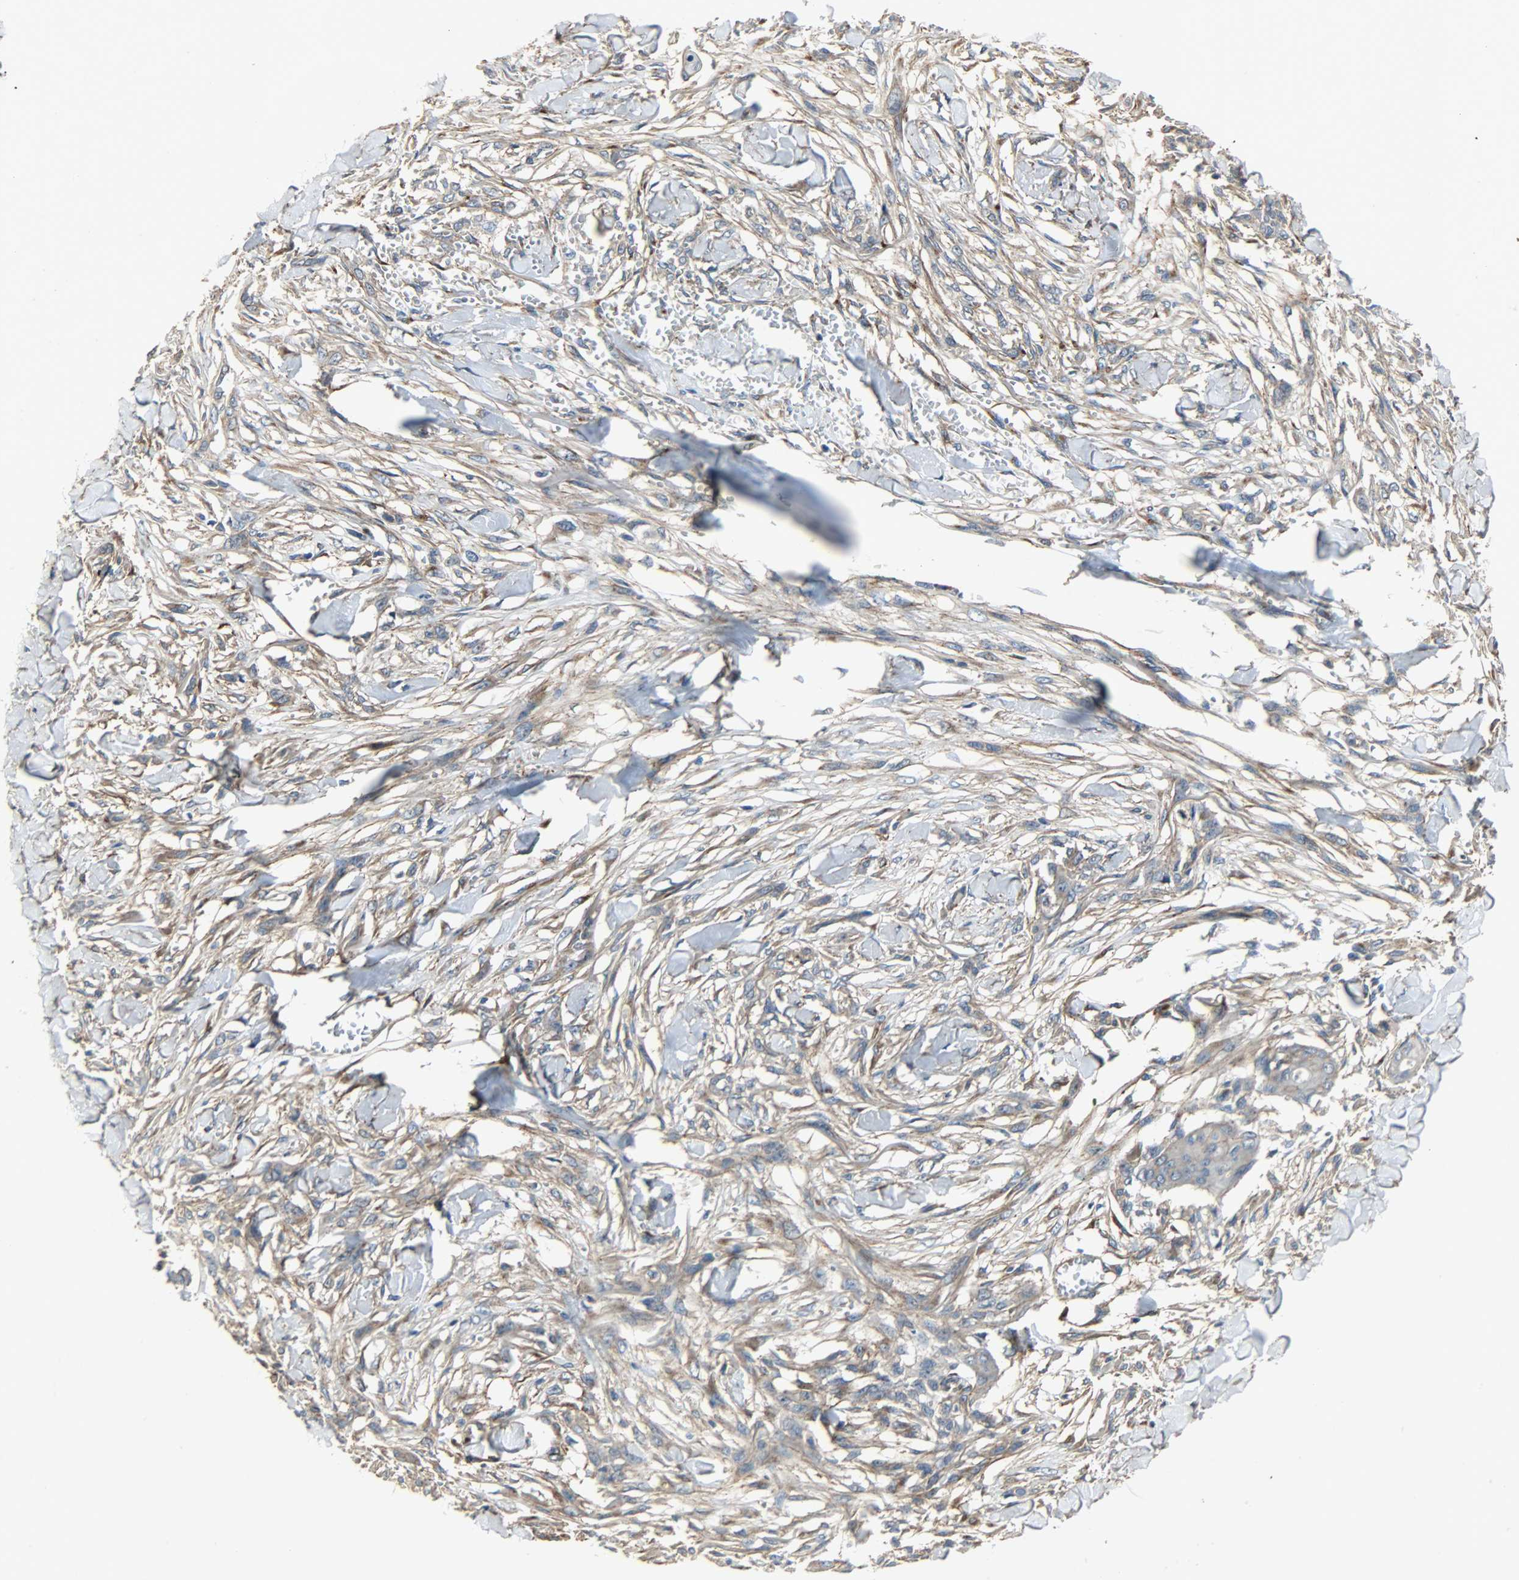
{"staining": {"intensity": "moderate", "quantity": ">75%", "location": "cytoplasmic/membranous"}, "tissue": "skin cancer", "cell_type": "Tumor cells", "image_type": "cancer", "snomed": [{"axis": "morphology", "description": "Normal tissue, NOS"}, {"axis": "morphology", "description": "Squamous cell carcinoma, NOS"}, {"axis": "topography", "description": "Skin"}], "caption": "Human squamous cell carcinoma (skin) stained with a protein marker demonstrates moderate staining in tumor cells.", "gene": "KIAA1217", "patient": {"sex": "female", "age": 59}}